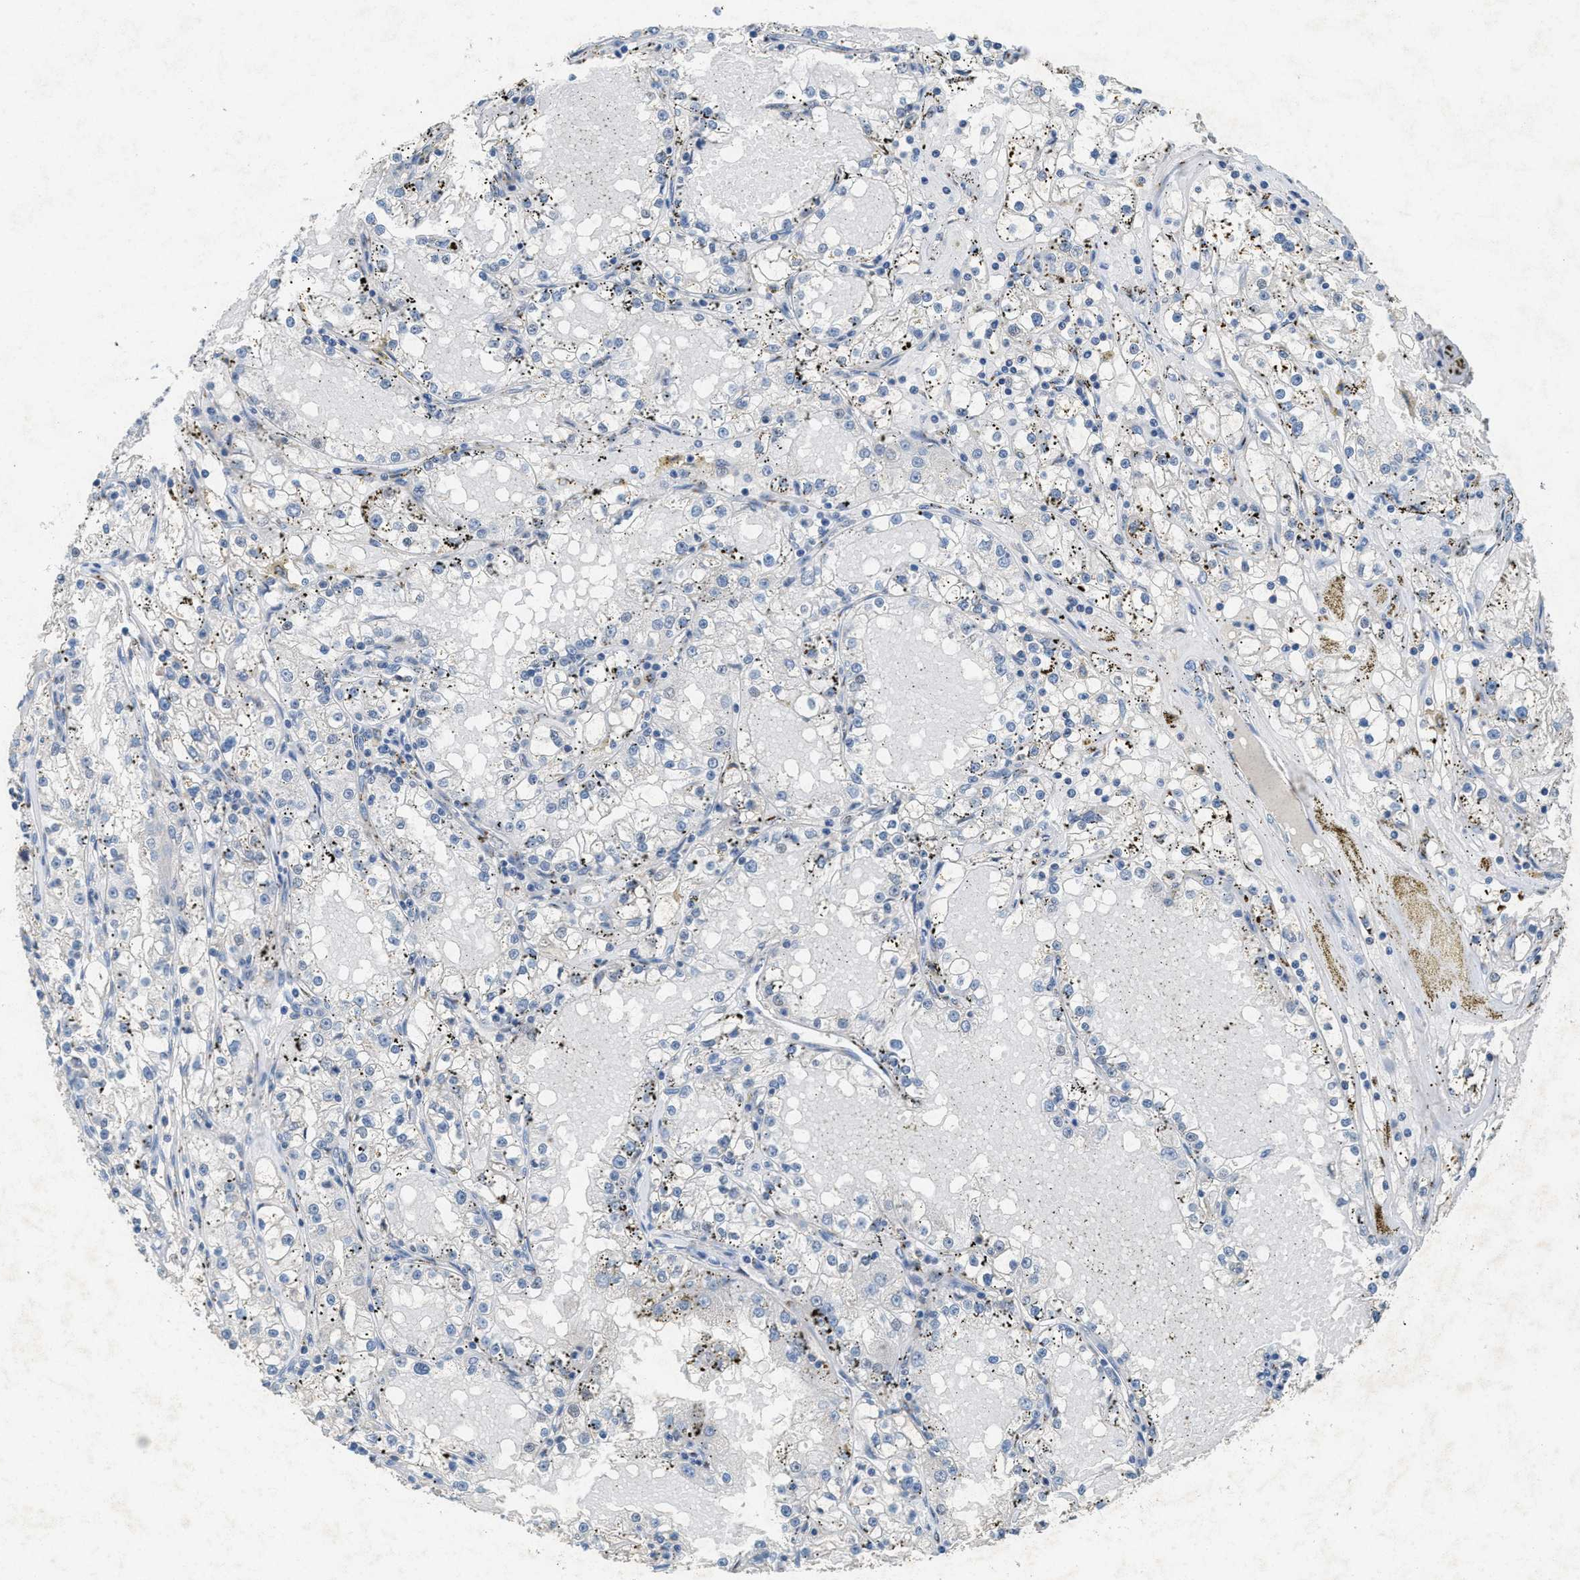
{"staining": {"intensity": "negative", "quantity": "none", "location": "none"}, "tissue": "renal cancer", "cell_type": "Tumor cells", "image_type": "cancer", "snomed": [{"axis": "morphology", "description": "Adenocarcinoma, NOS"}, {"axis": "topography", "description": "Kidney"}], "caption": "Tumor cells show no significant expression in renal cancer (adenocarcinoma). (DAB (3,3'-diaminobenzidine) immunohistochemistry visualized using brightfield microscopy, high magnification).", "gene": "SLC5A5", "patient": {"sex": "male", "age": 56}}